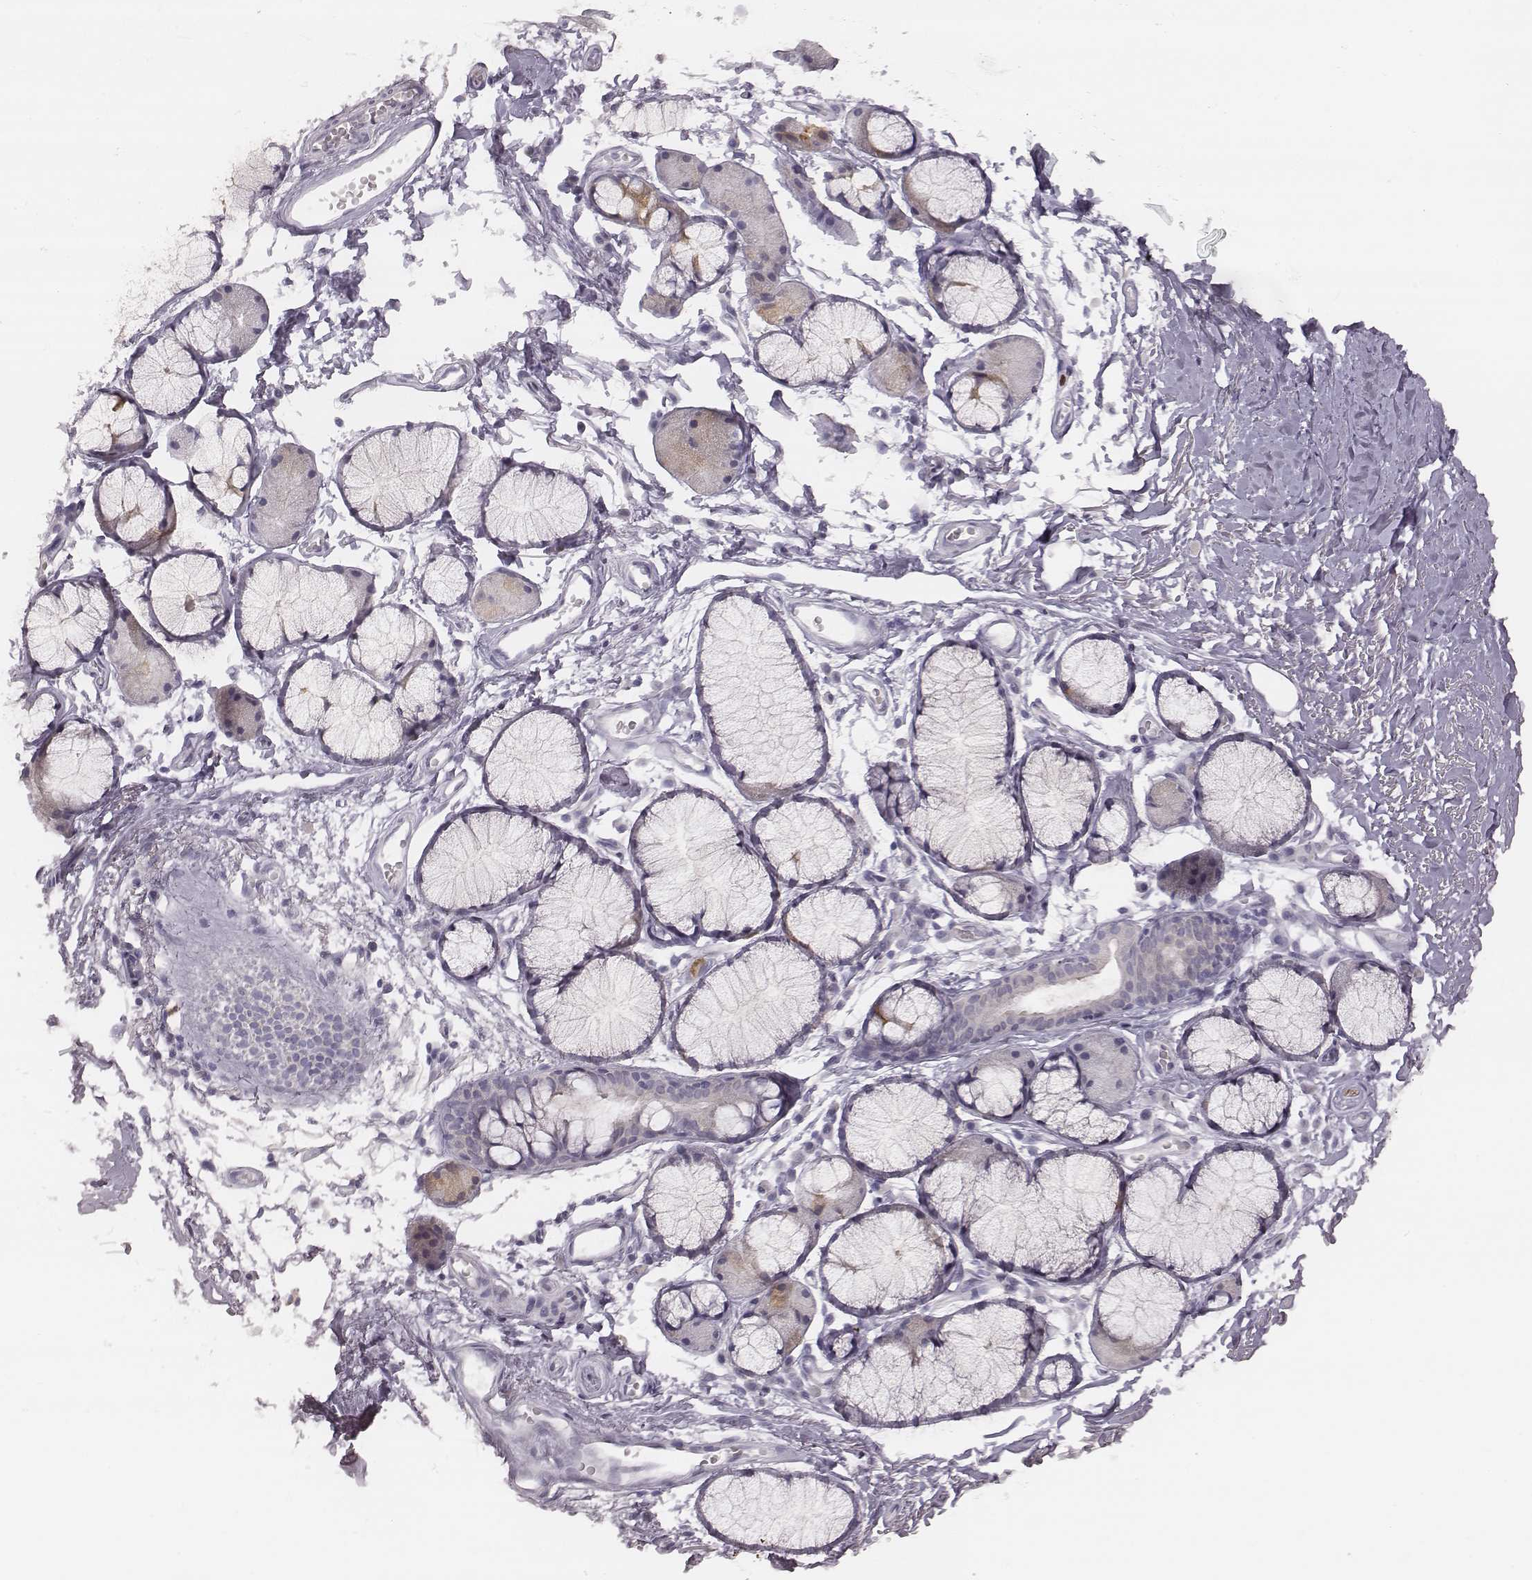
{"staining": {"intensity": "negative", "quantity": "none", "location": "none"}, "tissue": "soft tissue", "cell_type": "Fibroblasts", "image_type": "normal", "snomed": [{"axis": "morphology", "description": "Normal tissue, NOS"}, {"axis": "topography", "description": "Cartilage tissue"}, {"axis": "topography", "description": "Bronchus"}], "caption": "DAB (3,3'-diaminobenzidine) immunohistochemical staining of normal soft tissue displays no significant staining in fibroblasts.", "gene": "KCNJ12", "patient": {"sex": "female", "age": 79}}